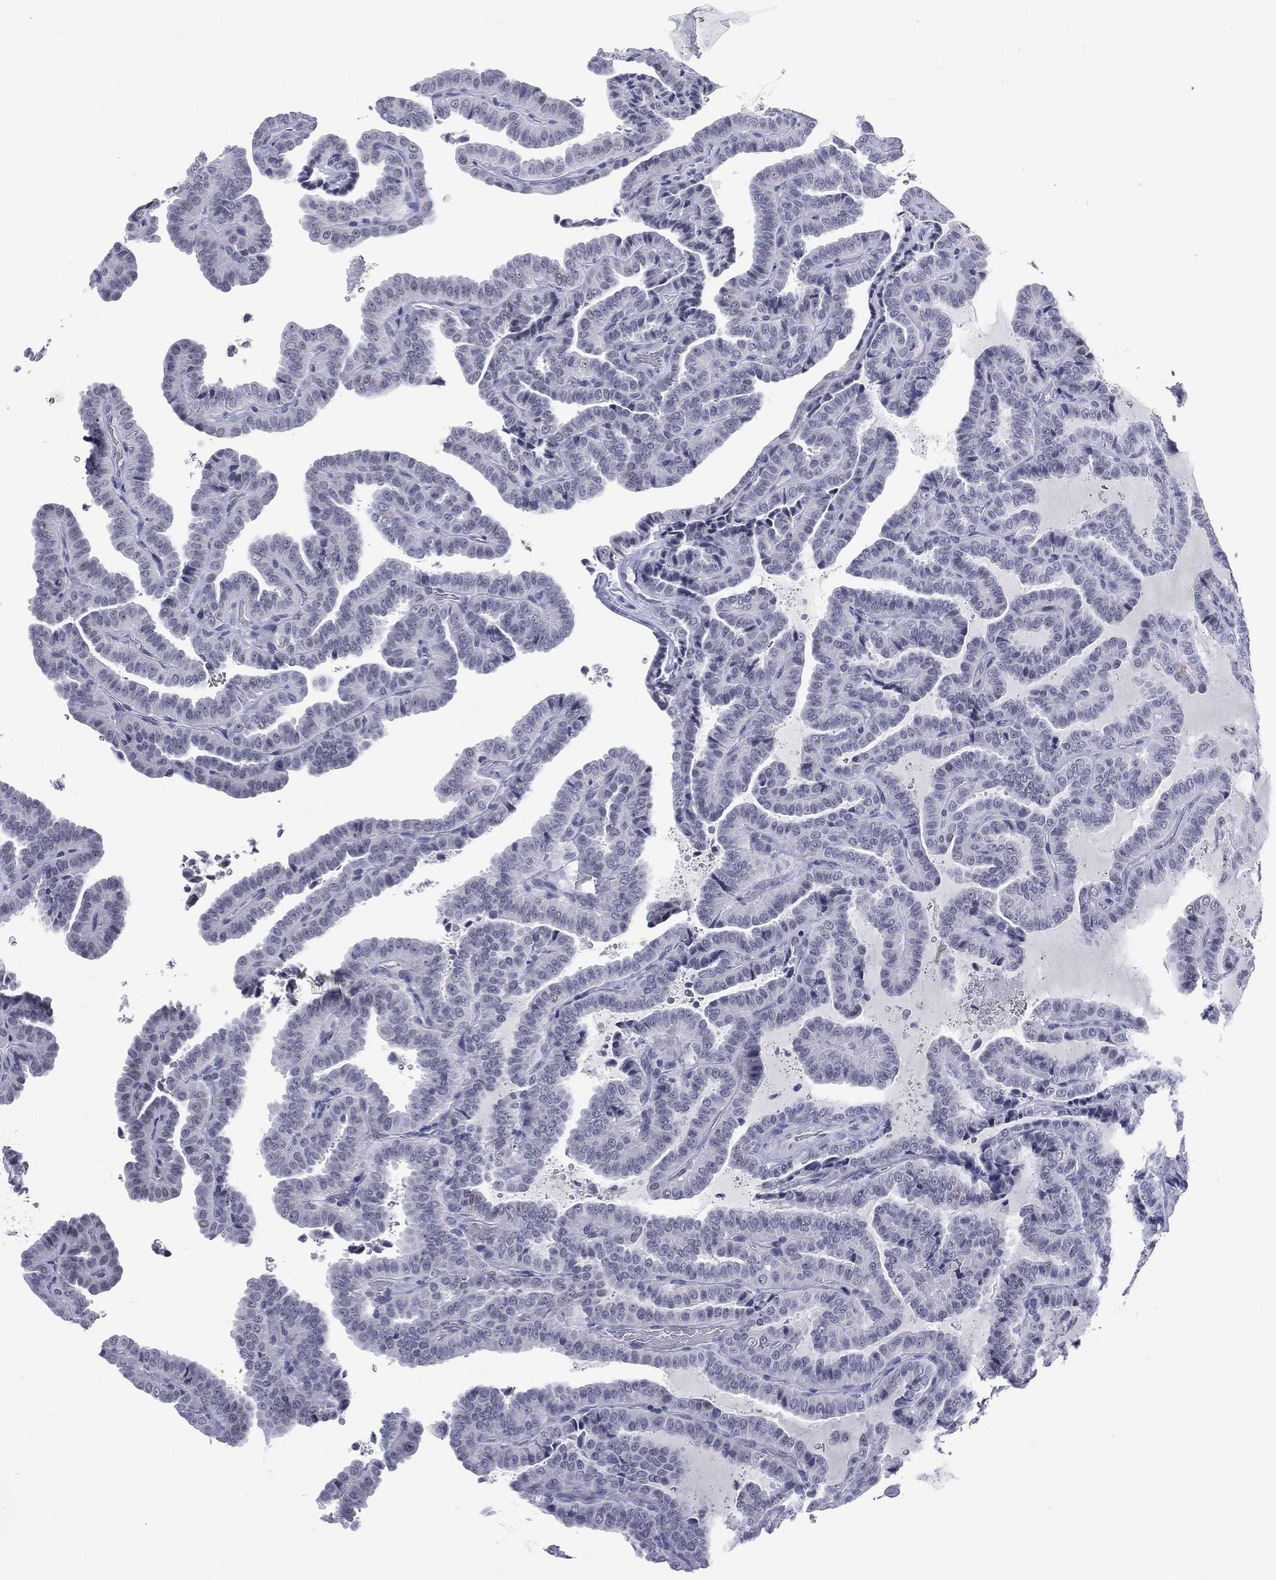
{"staining": {"intensity": "negative", "quantity": "none", "location": "none"}, "tissue": "thyroid cancer", "cell_type": "Tumor cells", "image_type": "cancer", "snomed": [{"axis": "morphology", "description": "Papillary adenocarcinoma, NOS"}, {"axis": "topography", "description": "Thyroid gland"}], "caption": "Photomicrograph shows no significant protein positivity in tumor cells of papillary adenocarcinoma (thyroid).", "gene": "SSX1", "patient": {"sex": "female", "age": 39}}